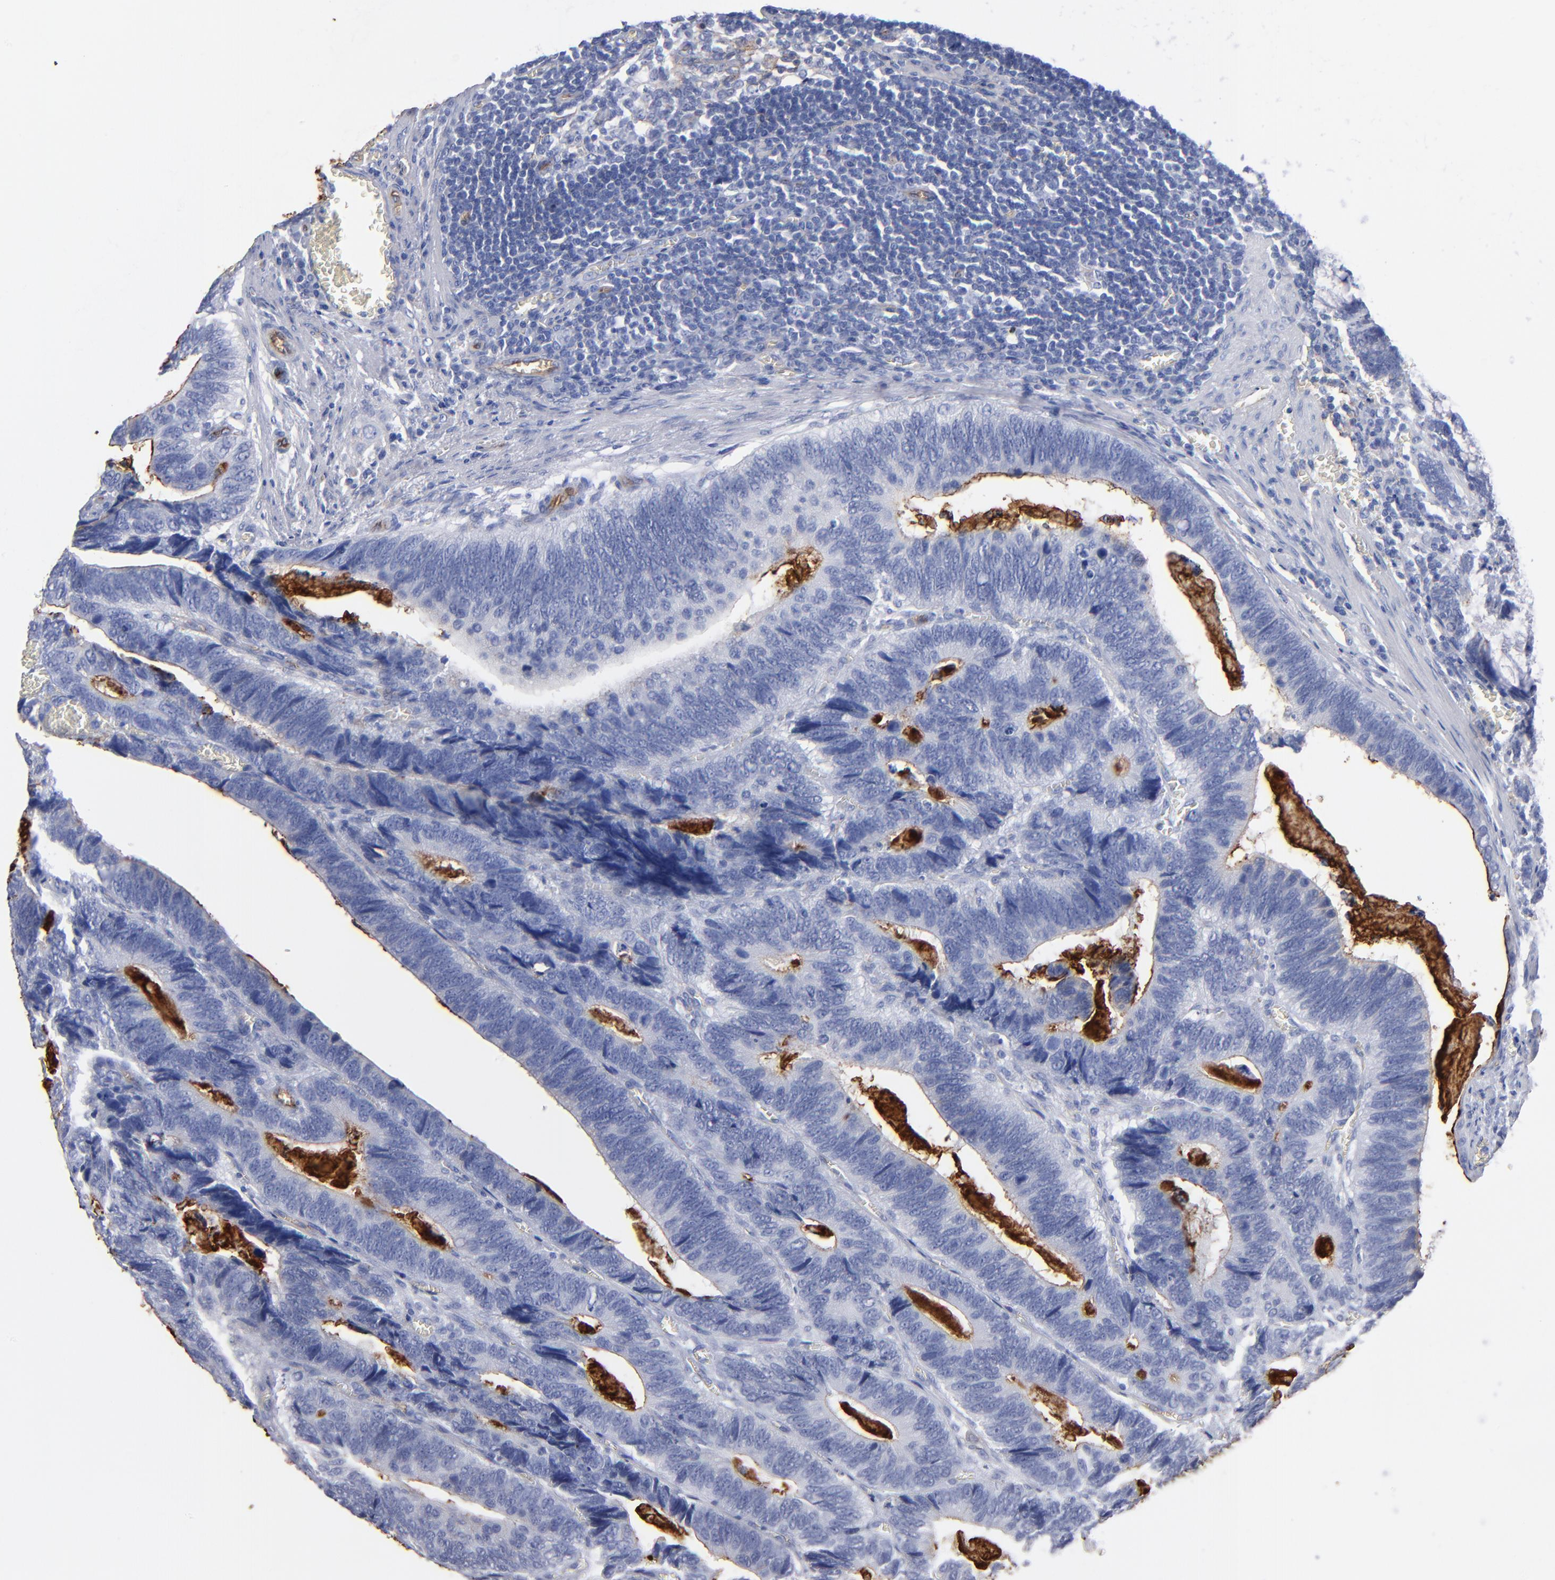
{"staining": {"intensity": "moderate", "quantity": "<25%", "location": "cytoplasmic/membranous"}, "tissue": "colorectal cancer", "cell_type": "Tumor cells", "image_type": "cancer", "snomed": [{"axis": "morphology", "description": "Adenocarcinoma, NOS"}, {"axis": "topography", "description": "Colon"}], "caption": "A photomicrograph showing moderate cytoplasmic/membranous expression in approximately <25% of tumor cells in colorectal adenocarcinoma, as visualized by brown immunohistochemical staining.", "gene": "TM4SF1", "patient": {"sex": "male", "age": 72}}